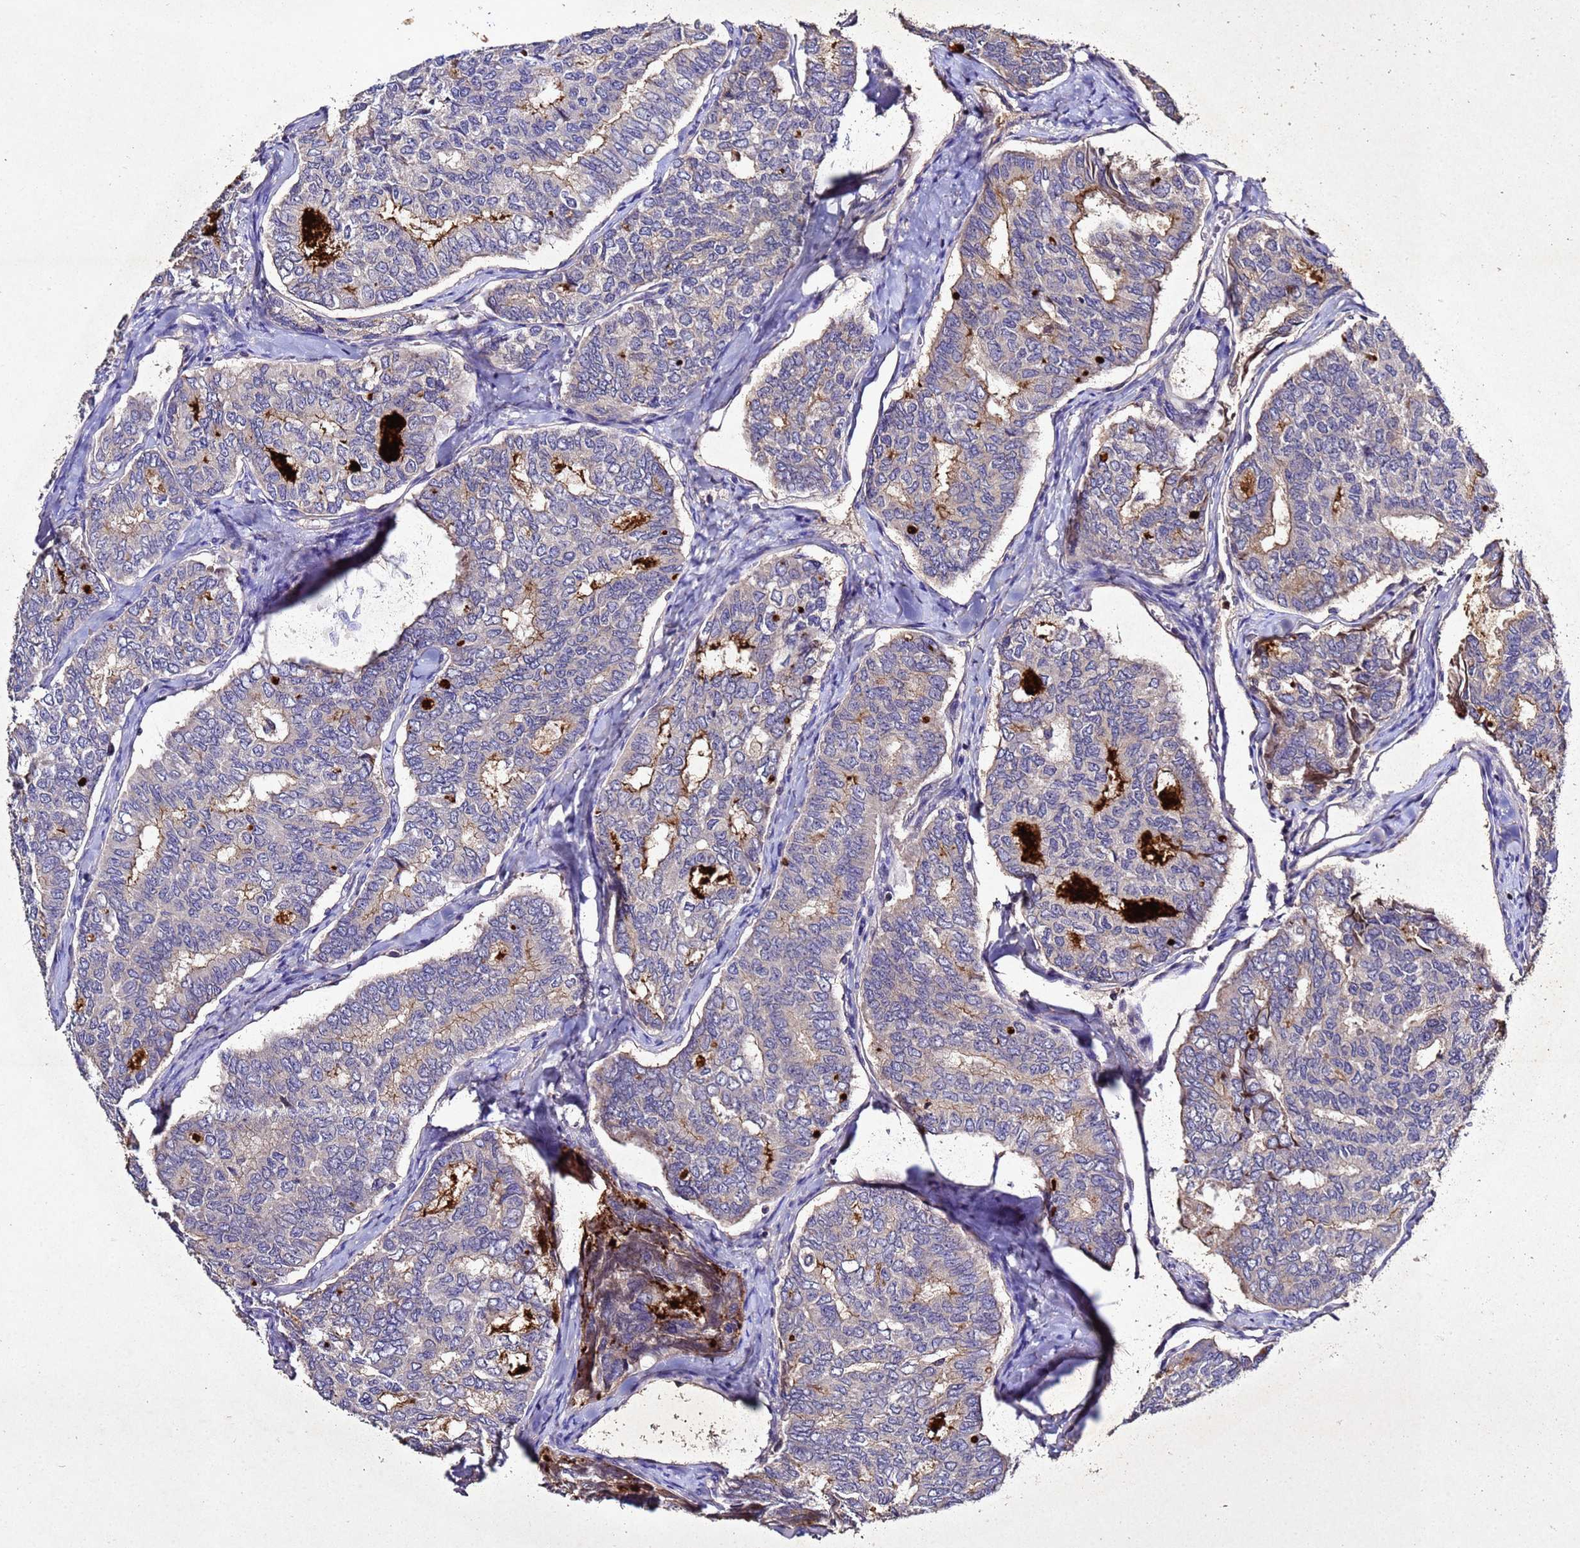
{"staining": {"intensity": "negative", "quantity": "none", "location": "none"}, "tissue": "thyroid cancer", "cell_type": "Tumor cells", "image_type": "cancer", "snomed": [{"axis": "morphology", "description": "Papillary adenocarcinoma, NOS"}, {"axis": "topography", "description": "Thyroid gland"}], "caption": "The image displays no significant positivity in tumor cells of thyroid cancer (papillary adenocarcinoma).", "gene": "SV2B", "patient": {"sex": "female", "age": 35}}